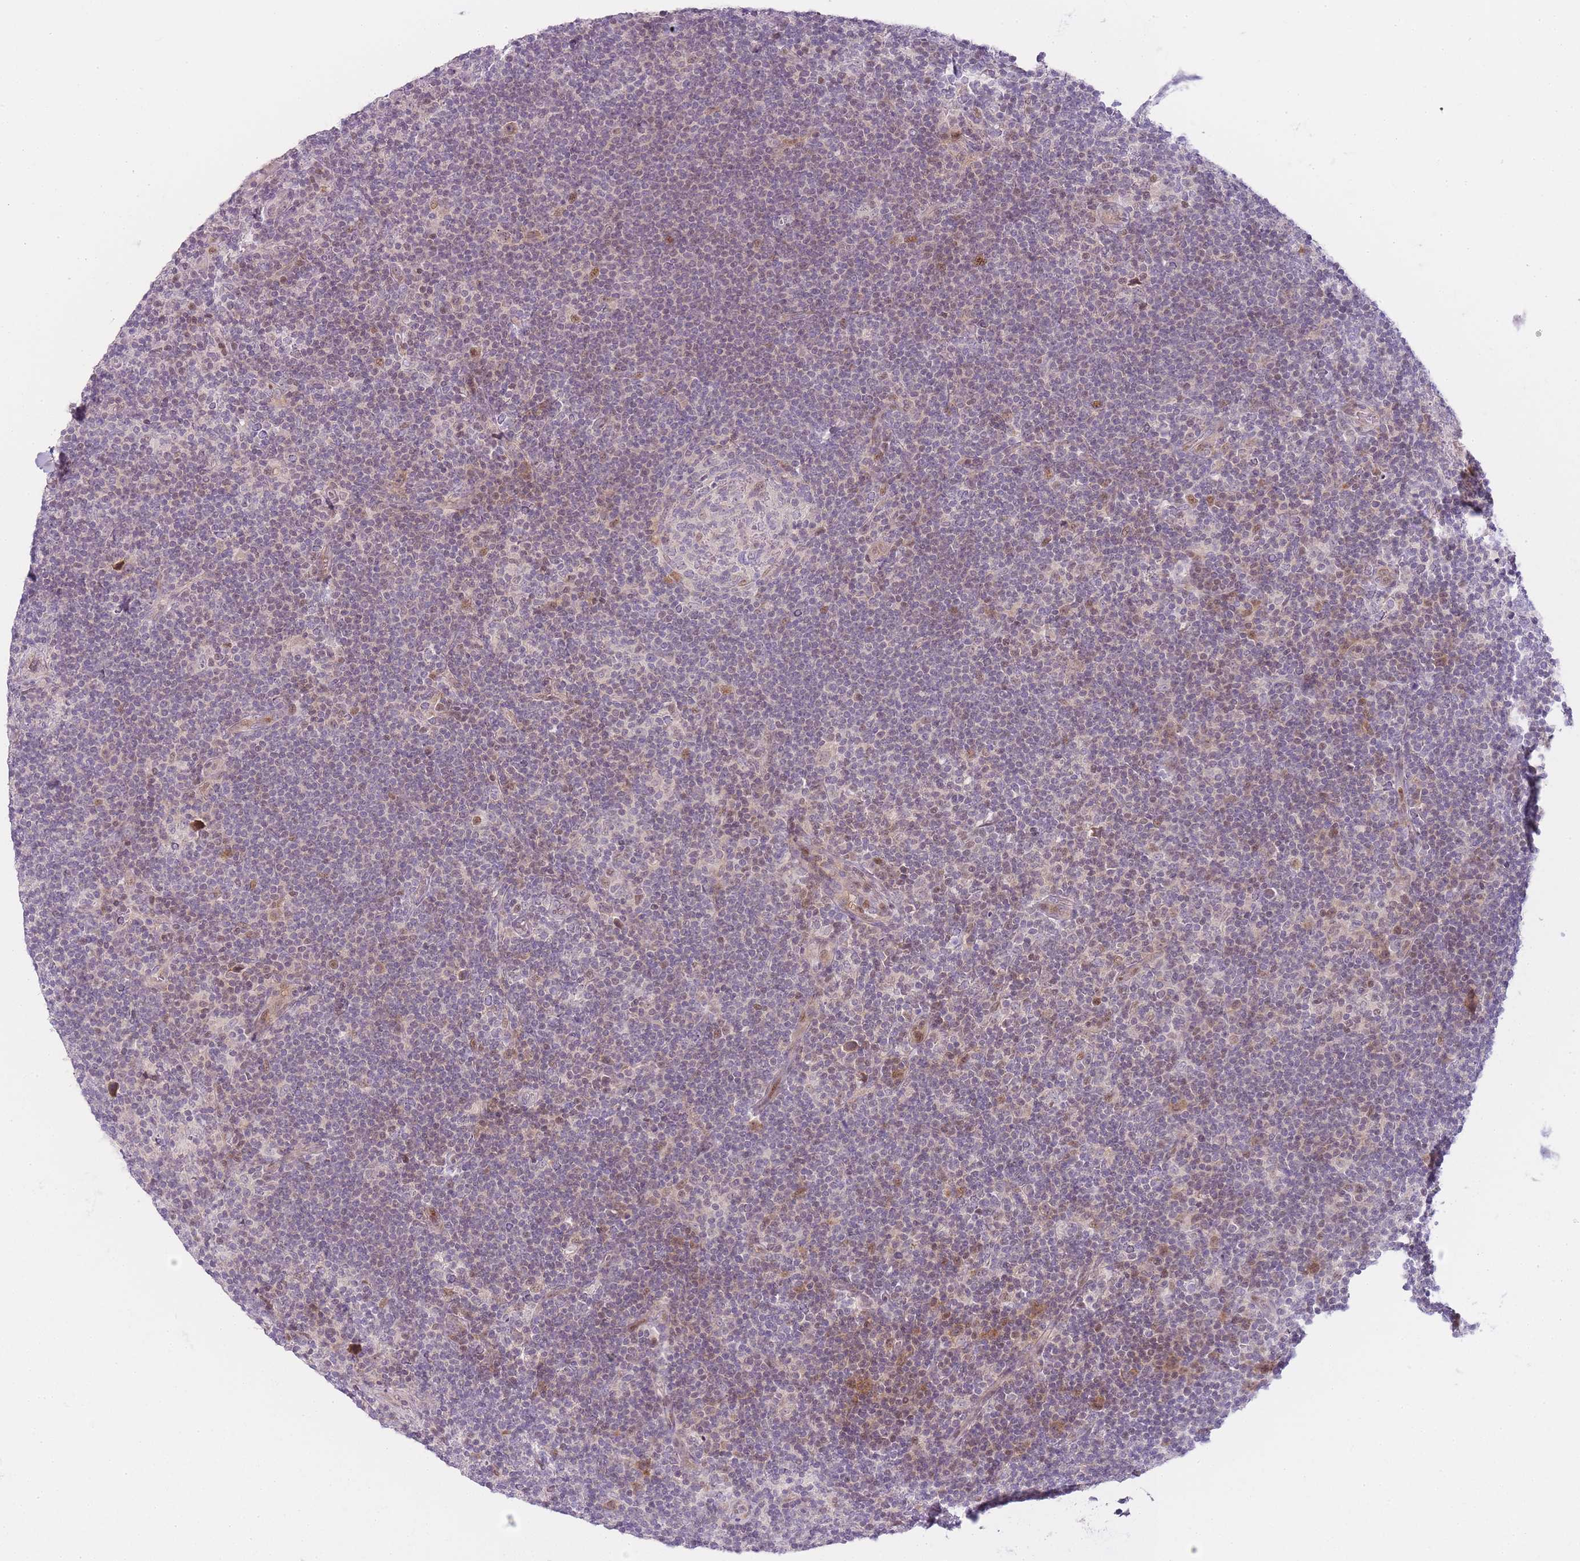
{"staining": {"intensity": "weak", "quantity": "25%-75%", "location": "nuclear"}, "tissue": "lymphoma", "cell_type": "Tumor cells", "image_type": "cancer", "snomed": [{"axis": "morphology", "description": "Hodgkin's disease, NOS"}, {"axis": "topography", "description": "Lymph node"}], "caption": "IHC of human lymphoma demonstrates low levels of weak nuclear staining in approximately 25%-75% of tumor cells.", "gene": "OGG1", "patient": {"sex": "female", "age": 57}}